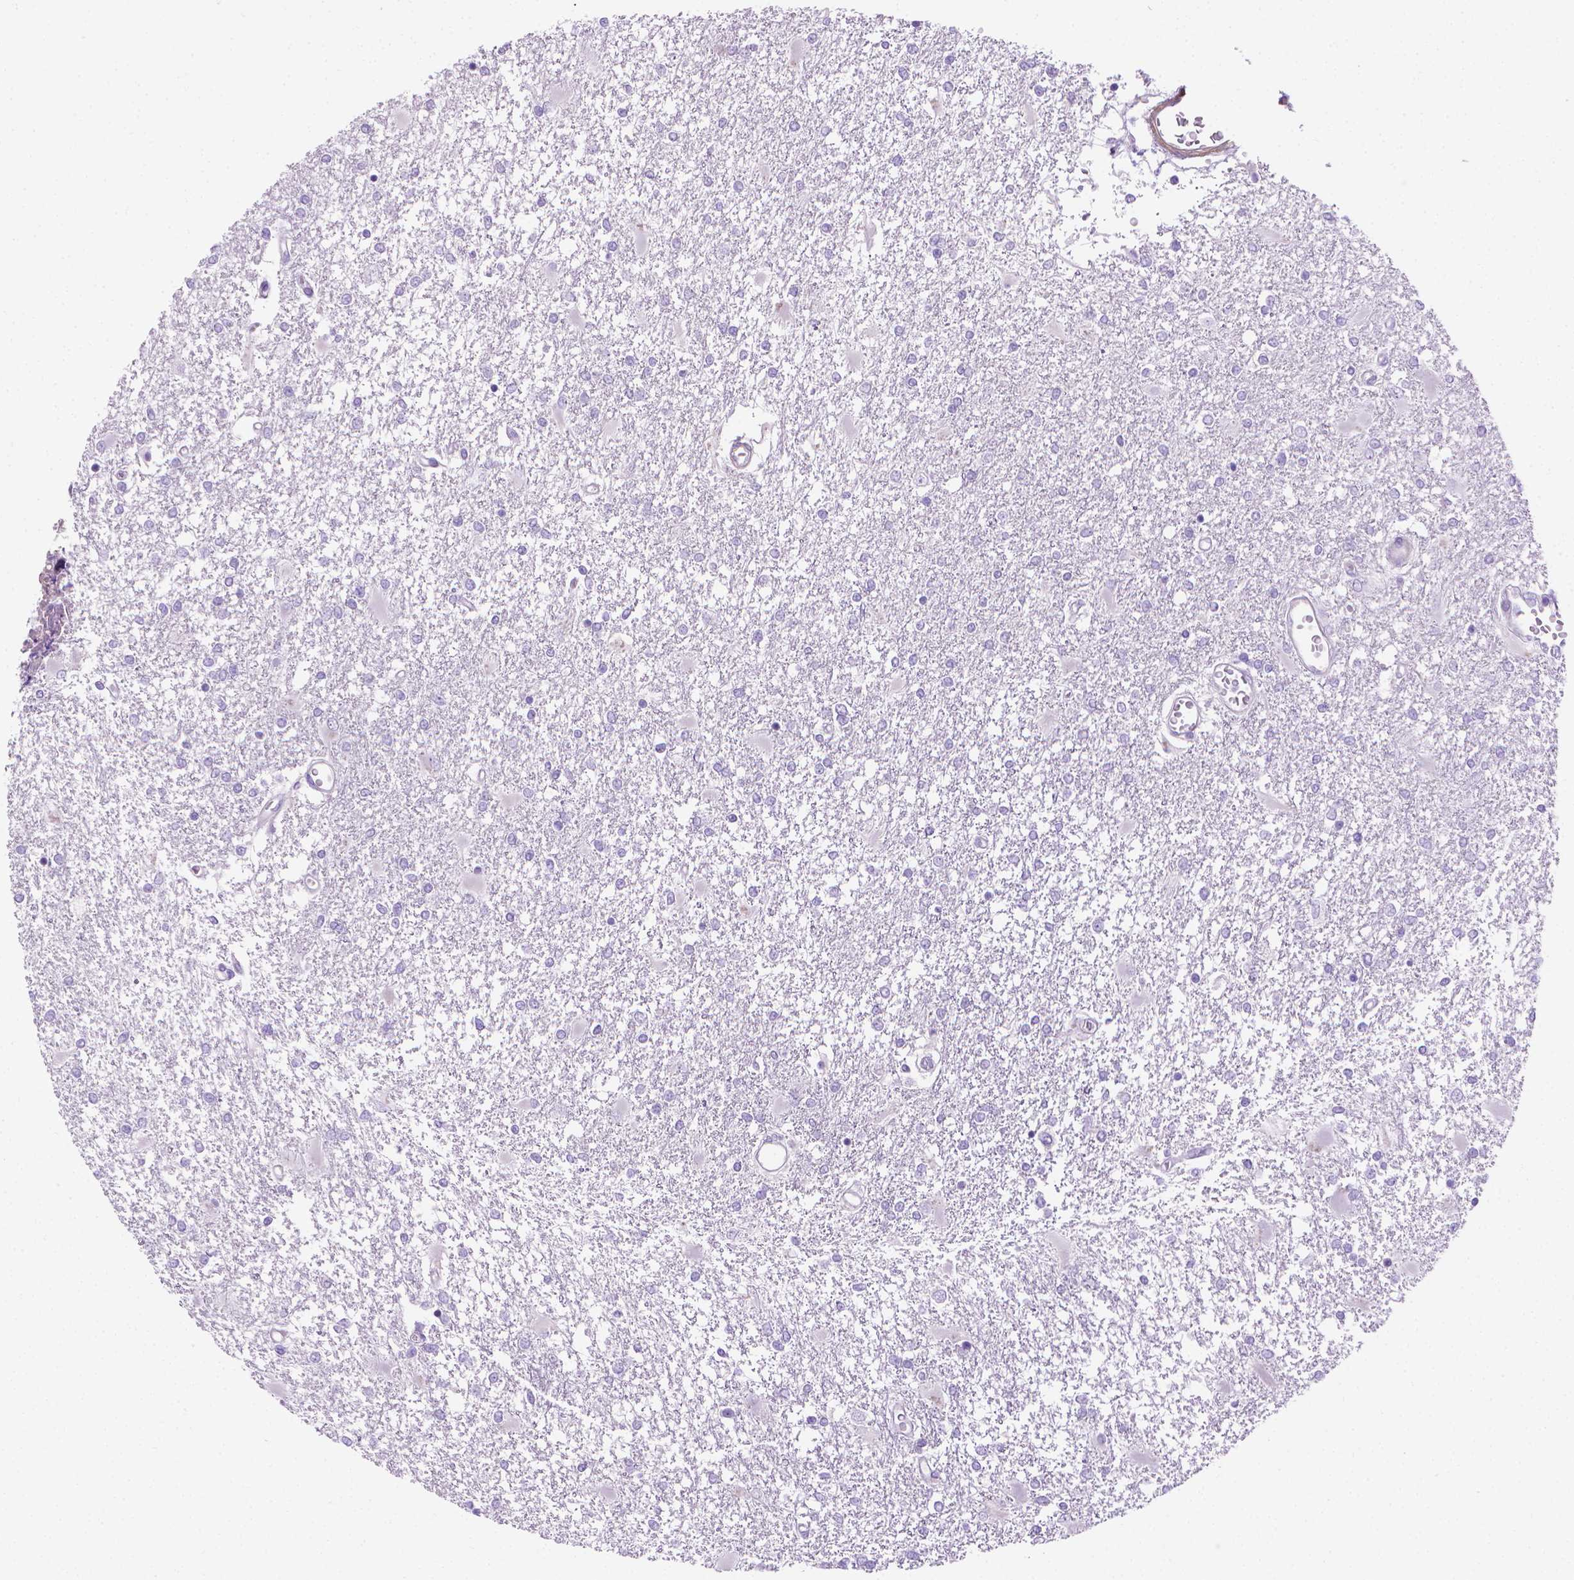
{"staining": {"intensity": "negative", "quantity": "none", "location": "none"}, "tissue": "glioma", "cell_type": "Tumor cells", "image_type": "cancer", "snomed": [{"axis": "morphology", "description": "Glioma, malignant, High grade"}, {"axis": "topography", "description": "Cerebral cortex"}], "caption": "The image shows no significant expression in tumor cells of malignant glioma (high-grade).", "gene": "FASN", "patient": {"sex": "male", "age": 79}}